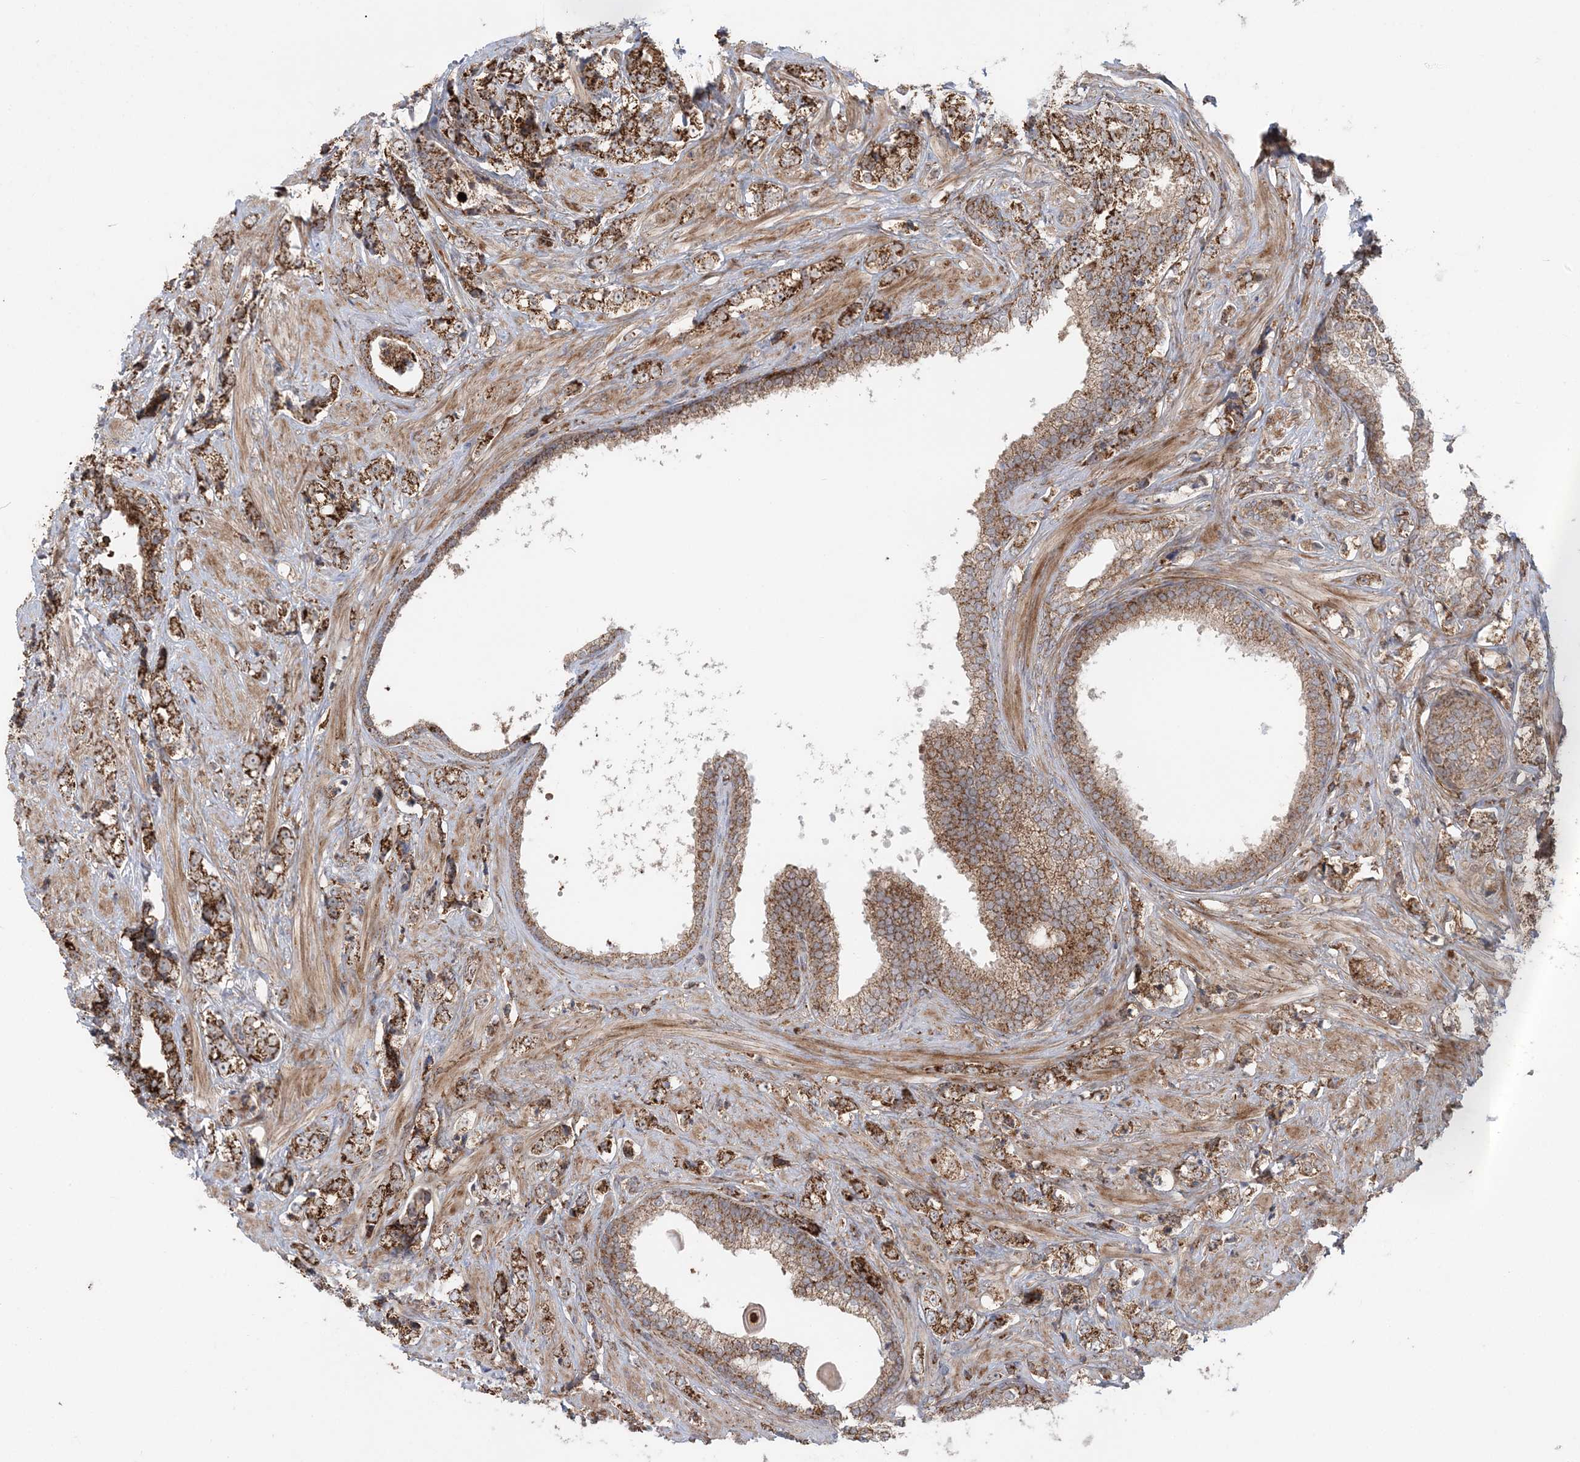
{"staining": {"intensity": "moderate", "quantity": ">75%", "location": "cytoplasmic/membranous"}, "tissue": "prostate cancer", "cell_type": "Tumor cells", "image_type": "cancer", "snomed": [{"axis": "morphology", "description": "Adenocarcinoma, High grade"}, {"axis": "topography", "description": "Prostate"}], "caption": "The micrograph demonstrates immunohistochemical staining of high-grade adenocarcinoma (prostate). There is moderate cytoplasmic/membranous expression is present in approximately >75% of tumor cells.", "gene": "LRPPRC", "patient": {"sex": "male", "age": 69}}